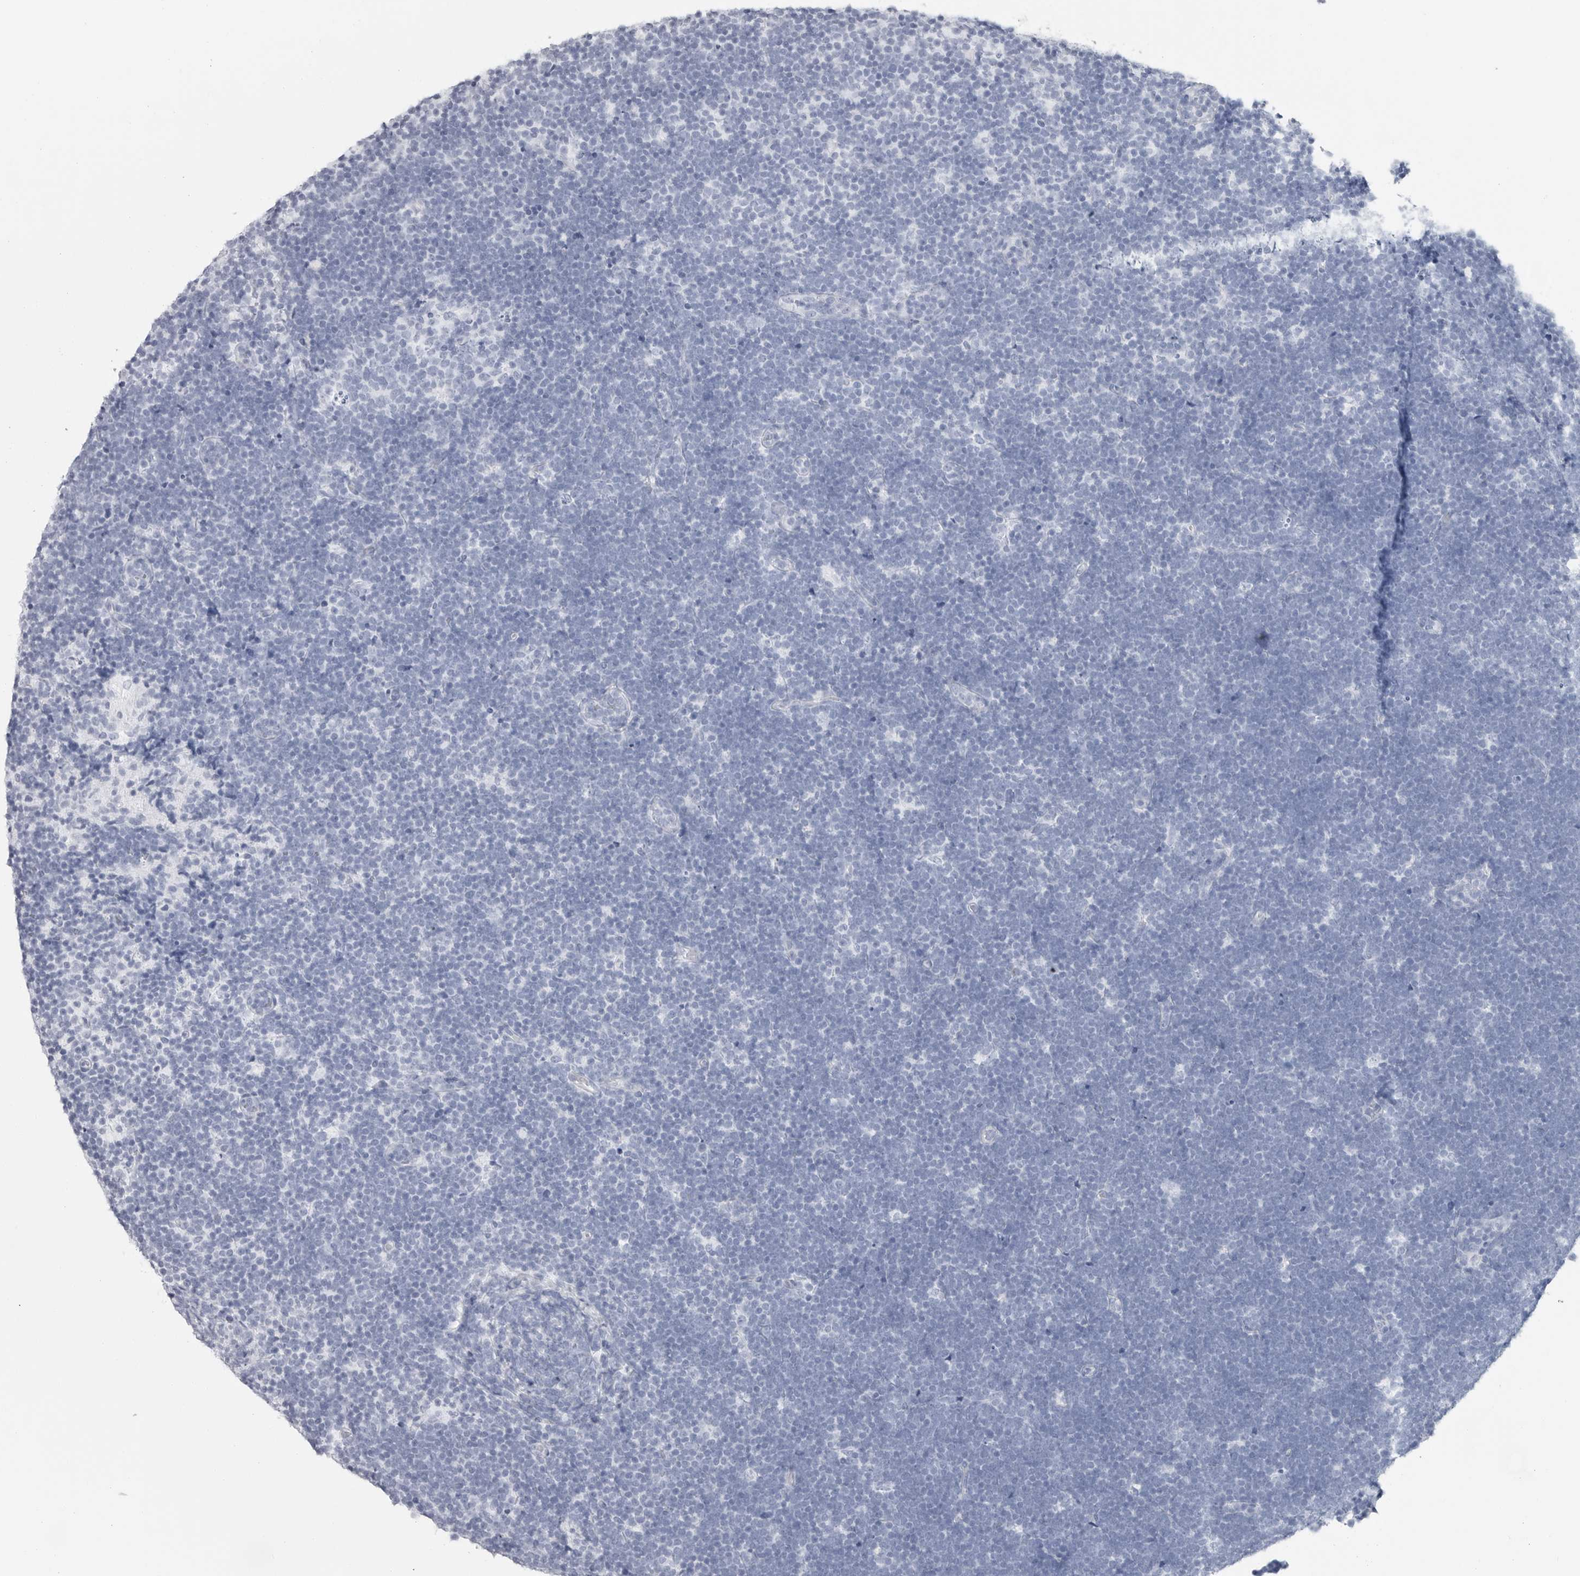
{"staining": {"intensity": "negative", "quantity": "none", "location": "none"}, "tissue": "lymphoma", "cell_type": "Tumor cells", "image_type": "cancer", "snomed": [{"axis": "morphology", "description": "Malignant lymphoma, non-Hodgkin's type, High grade"}, {"axis": "topography", "description": "Lymph node"}], "caption": "IHC histopathology image of human lymphoma stained for a protein (brown), which exhibits no expression in tumor cells.", "gene": "CSH1", "patient": {"sex": "male", "age": 13}}